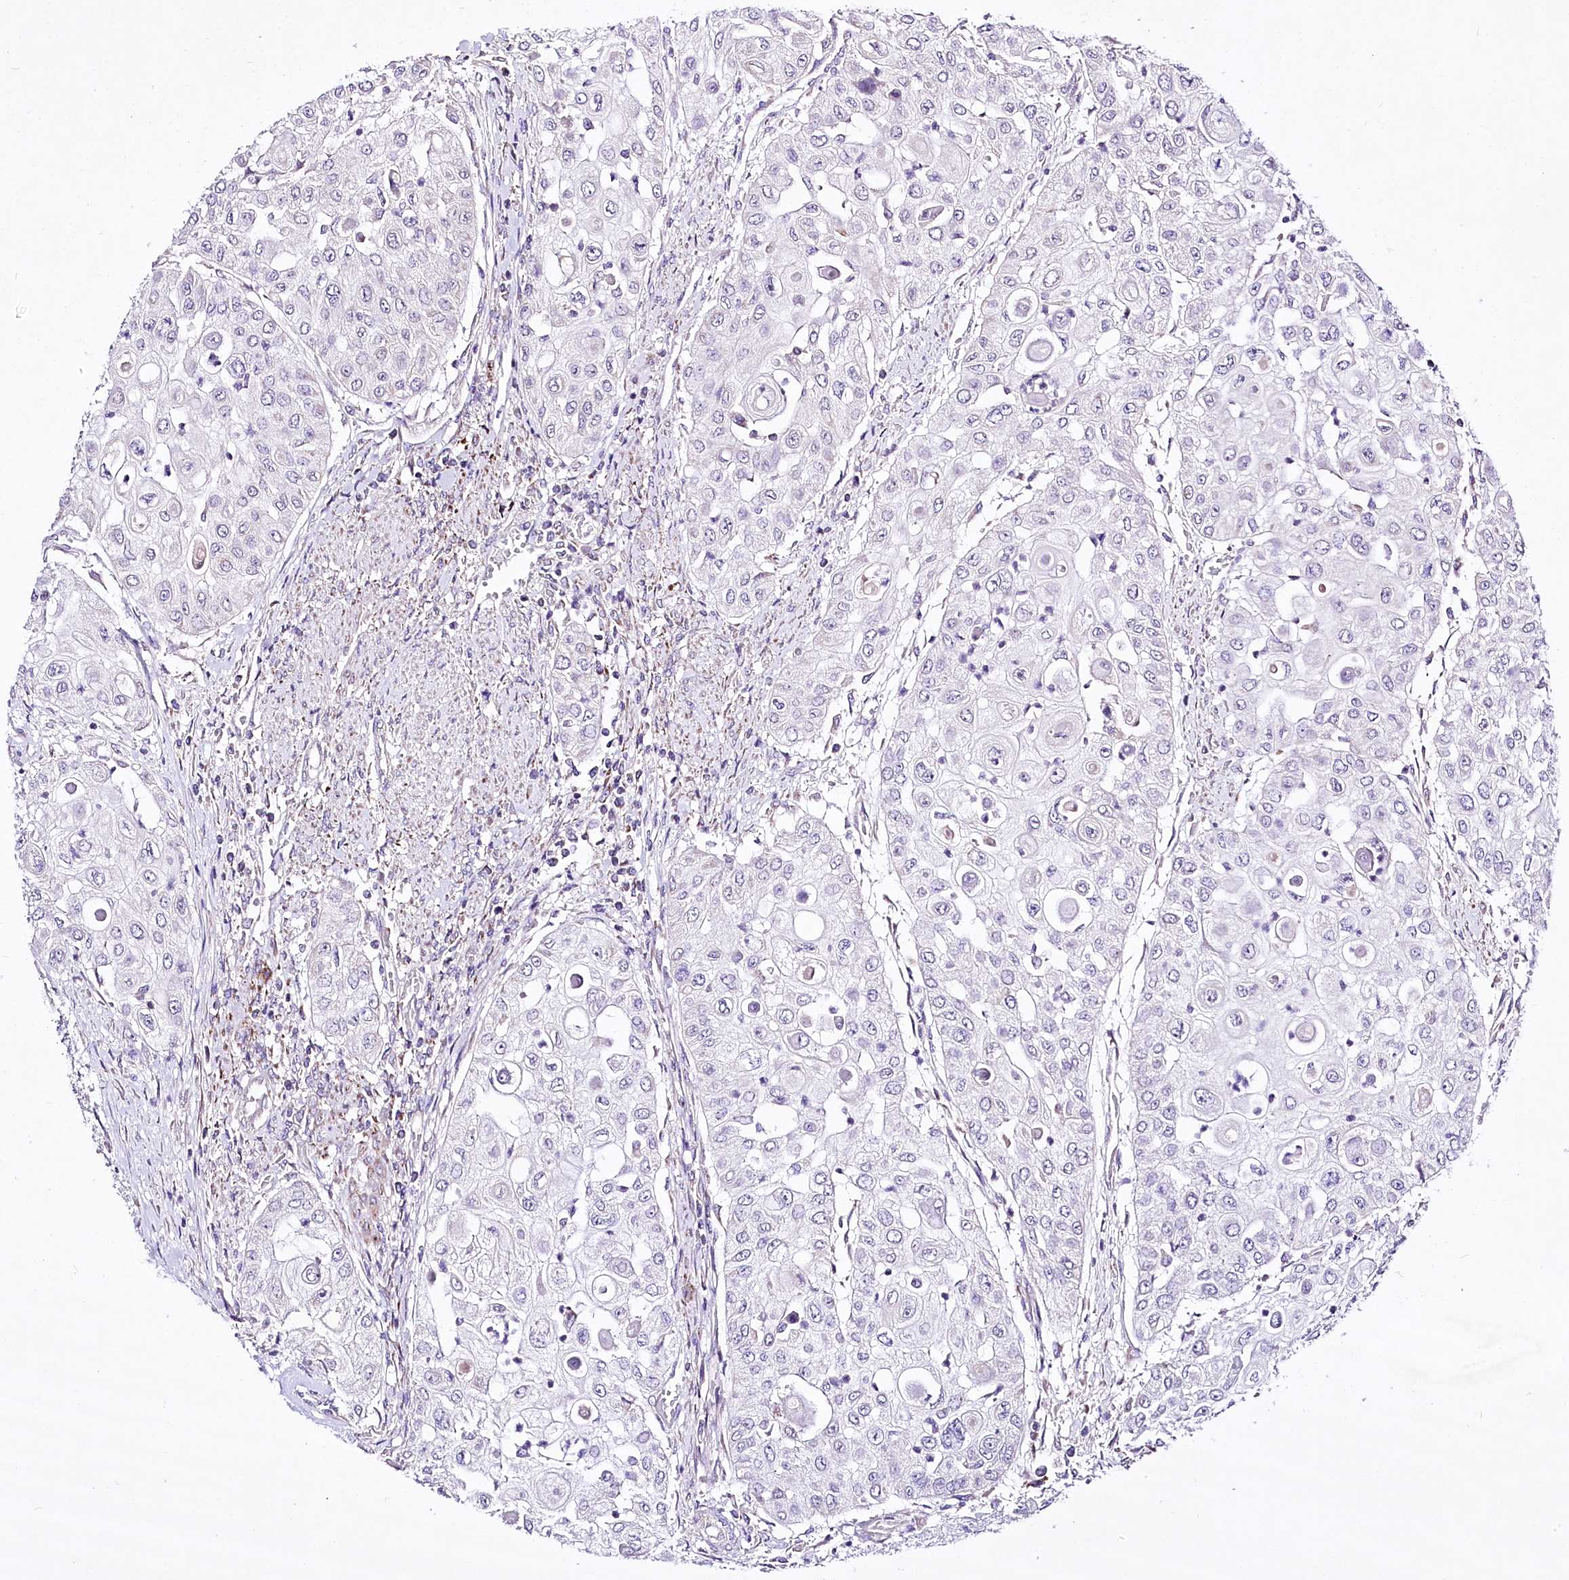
{"staining": {"intensity": "negative", "quantity": "none", "location": "none"}, "tissue": "urothelial cancer", "cell_type": "Tumor cells", "image_type": "cancer", "snomed": [{"axis": "morphology", "description": "Urothelial carcinoma, High grade"}, {"axis": "topography", "description": "Urinary bladder"}], "caption": "Tumor cells are negative for protein expression in human high-grade urothelial carcinoma.", "gene": "ATE1", "patient": {"sex": "female", "age": 79}}